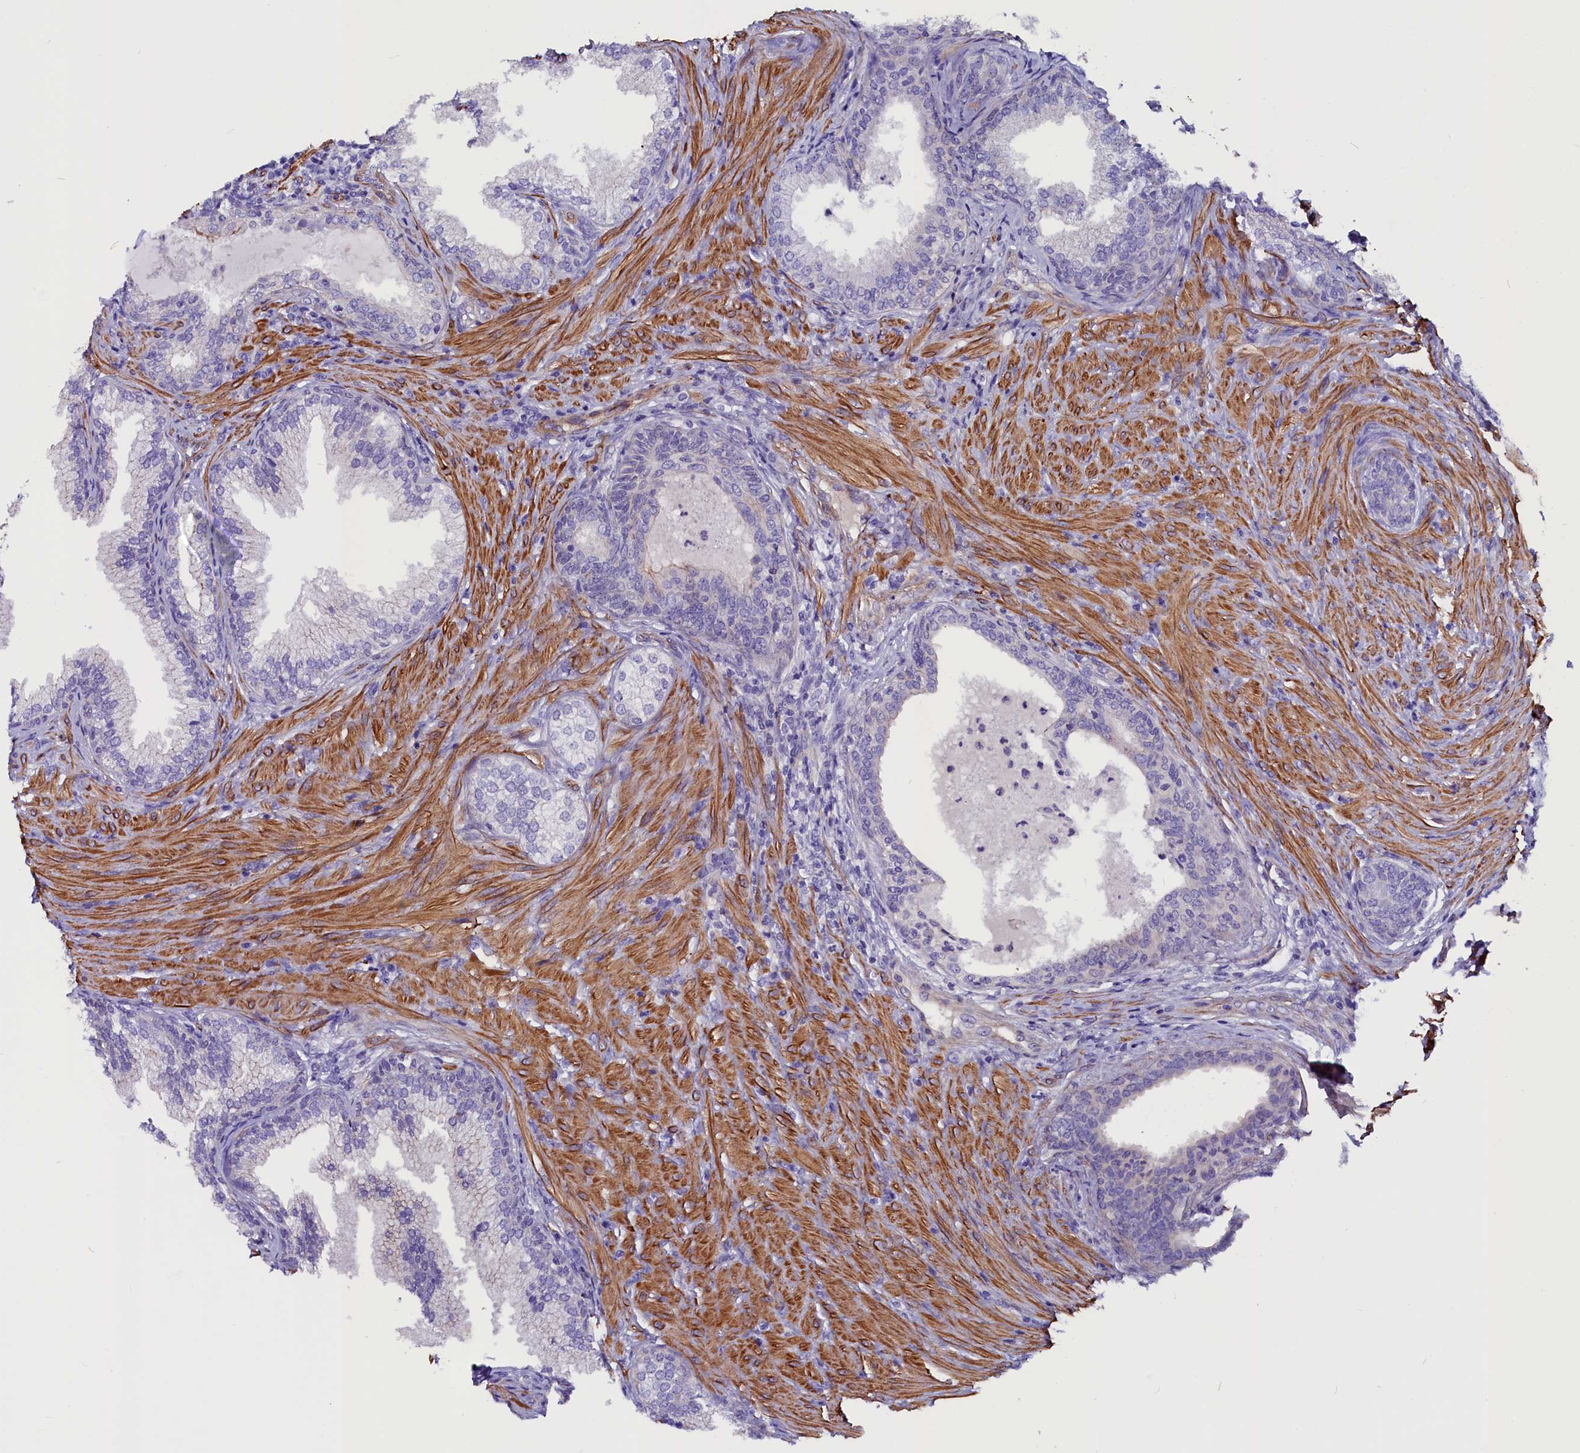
{"staining": {"intensity": "negative", "quantity": "none", "location": "none"}, "tissue": "prostate", "cell_type": "Glandular cells", "image_type": "normal", "snomed": [{"axis": "morphology", "description": "Normal tissue, NOS"}, {"axis": "topography", "description": "Prostate"}], "caption": "High magnification brightfield microscopy of normal prostate stained with DAB (3,3'-diaminobenzidine) (brown) and counterstained with hematoxylin (blue): glandular cells show no significant positivity.", "gene": "ZNF749", "patient": {"sex": "male", "age": 76}}